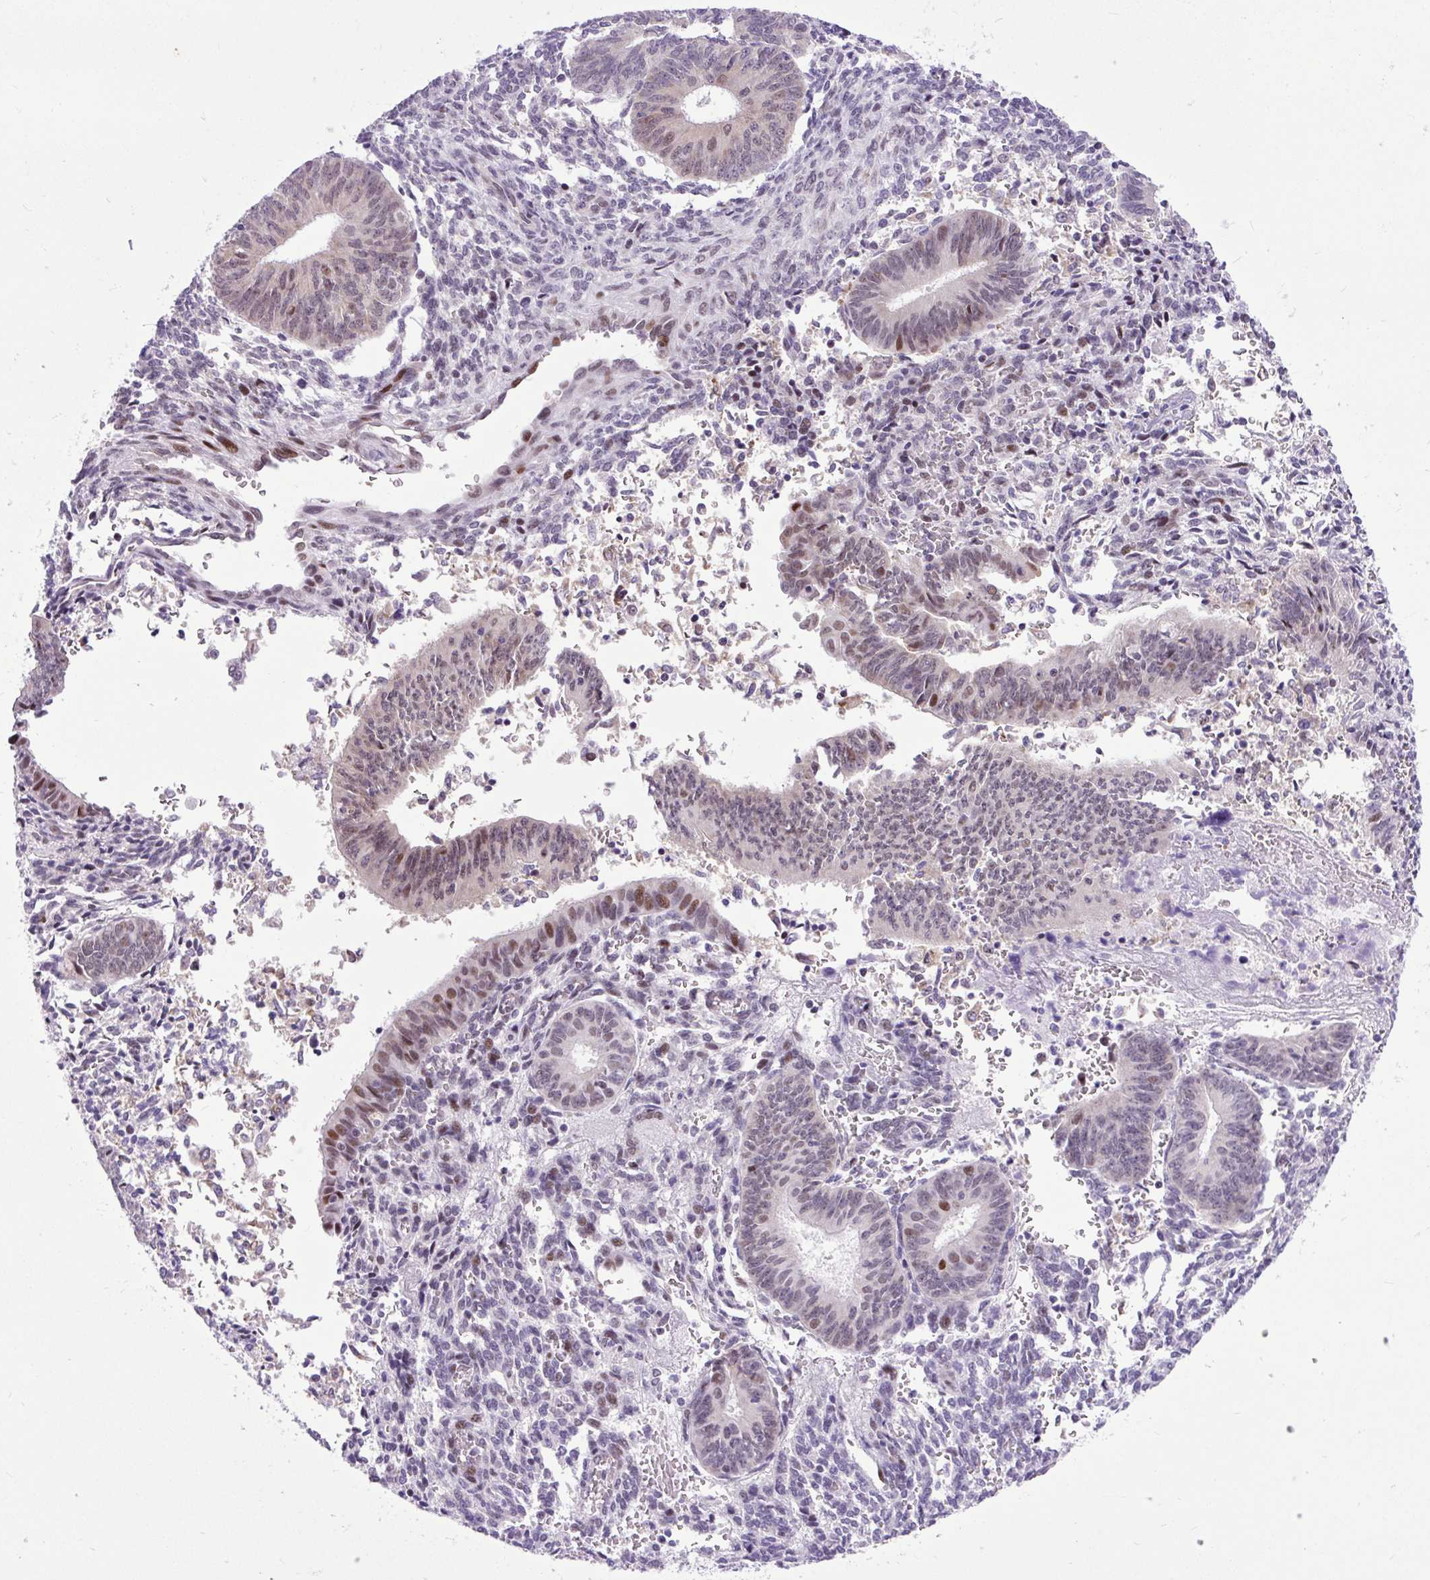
{"staining": {"intensity": "moderate", "quantity": "25%-75%", "location": "nuclear"}, "tissue": "endometrial cancer", "cell_type": "Tumor cells", "image_type": "cancer", "snomed": [{"axis": "morphology", "description": "Adenocarcinoma, NOS"}, {"axis": "topography", "description": "Endometrium"}], "caption": "Tumor cells exhibit medium levels of moderate nuclear staining in about 25%-75% of cells in human endometrial cancer (adenocarcinoma). (DAB (3,3'-diaminobenzidine) = brown stain, brightfield microscopy at high magnification).", "gene": "CLK2", "patient": {"sex": "female", "age": 50}}